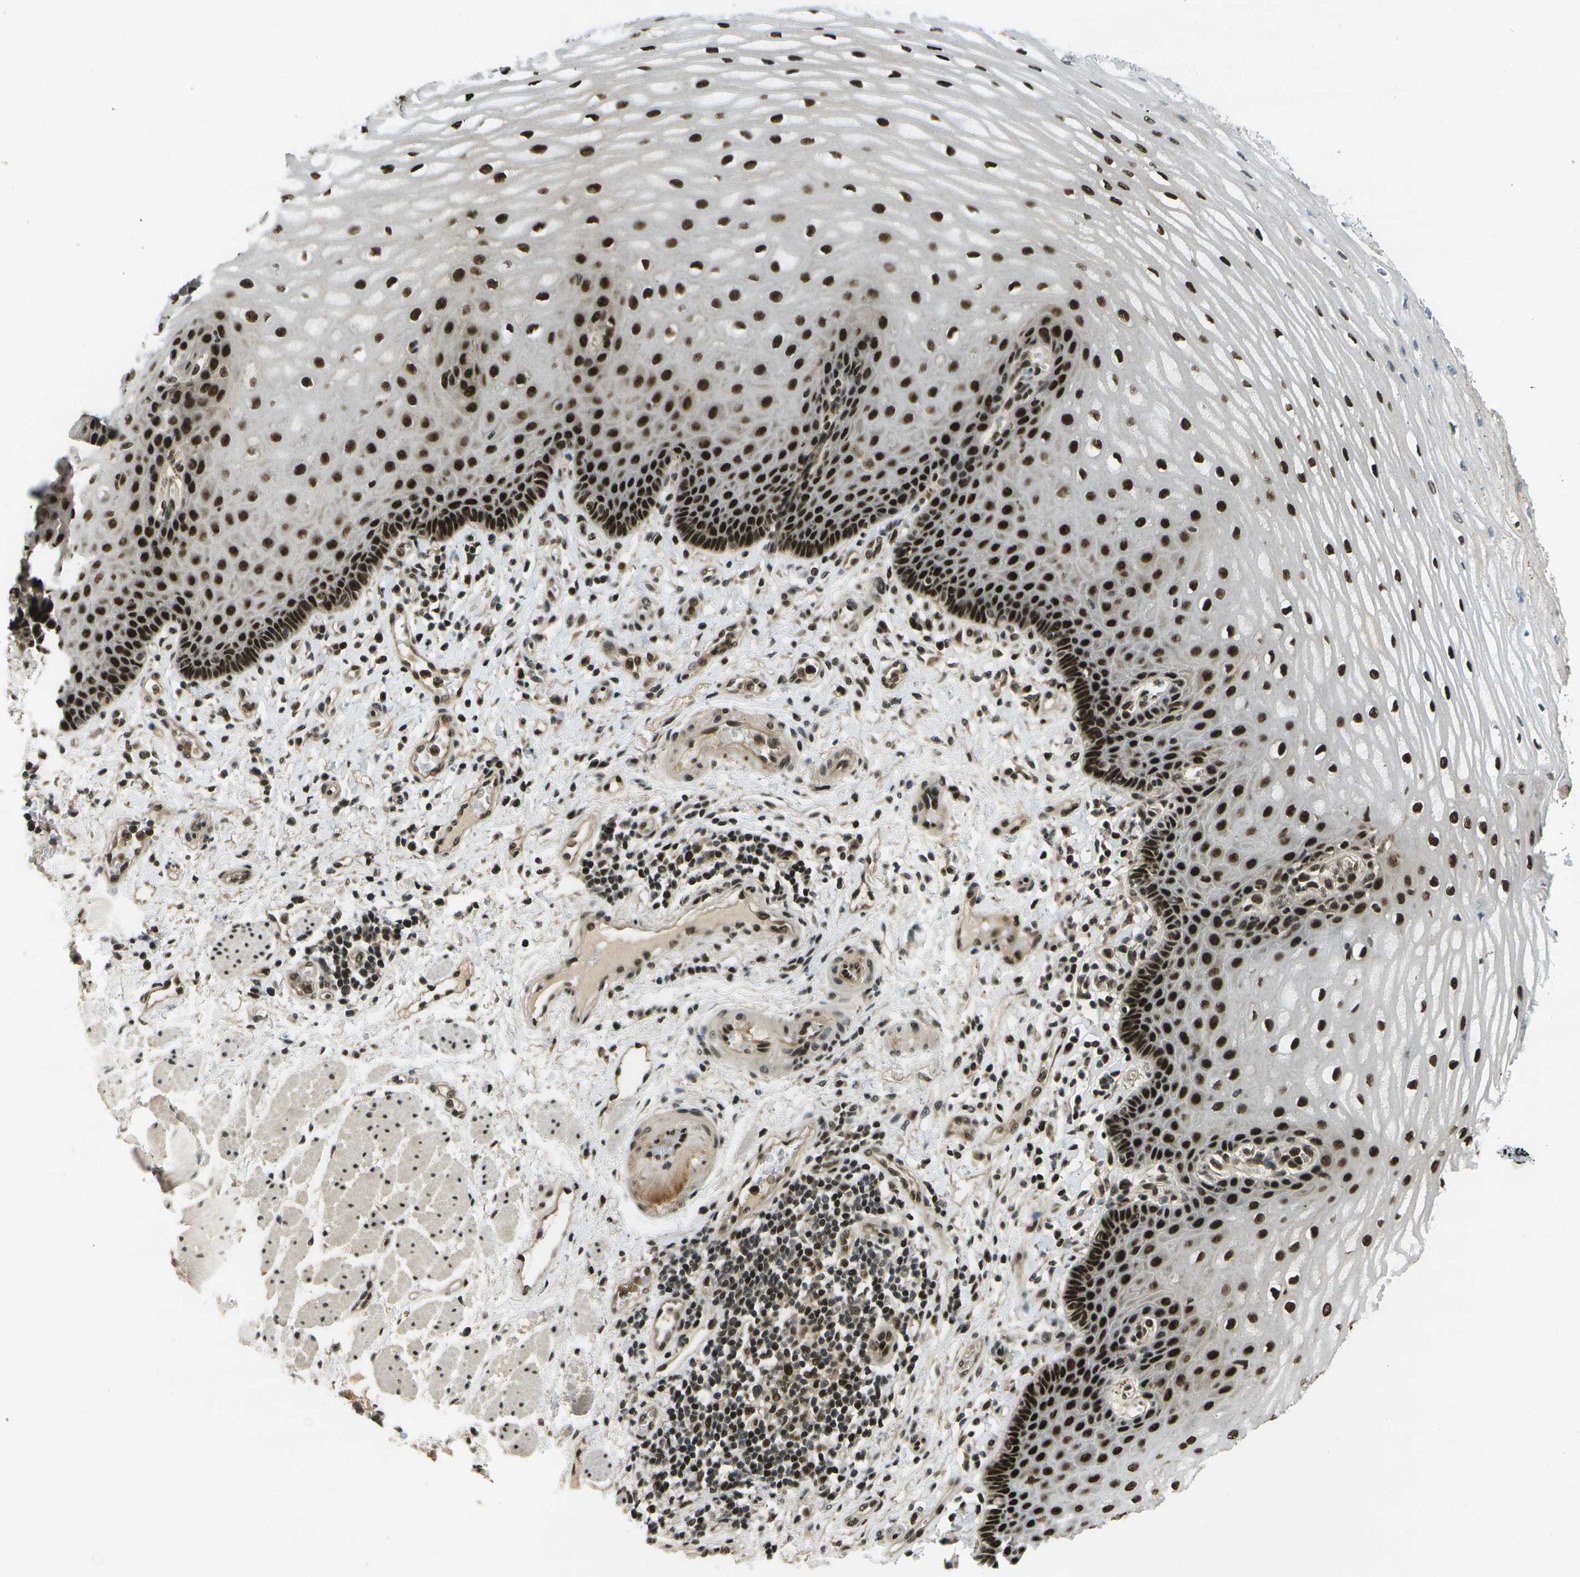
{"staining": {"intensity": "strong", "quantity": ">75%", "location": "nuclear"}, "tissue": "esophagus", "cell_type": "Squamous epithelial cells", "image_type": "normal", "snomed": [{"axis": "morphology", "description": "Normal tissue, NOS"}, {"axis": "topography", "description": "Esophagus"}], "caption": "This is a photomicrograph of immunohistochemistry staining of benign esophagus, which shows strong expression in the nuclear of squamous epithelial cells.", "gene": "GANC", "patient": {"sex": "male", "age": 54}}